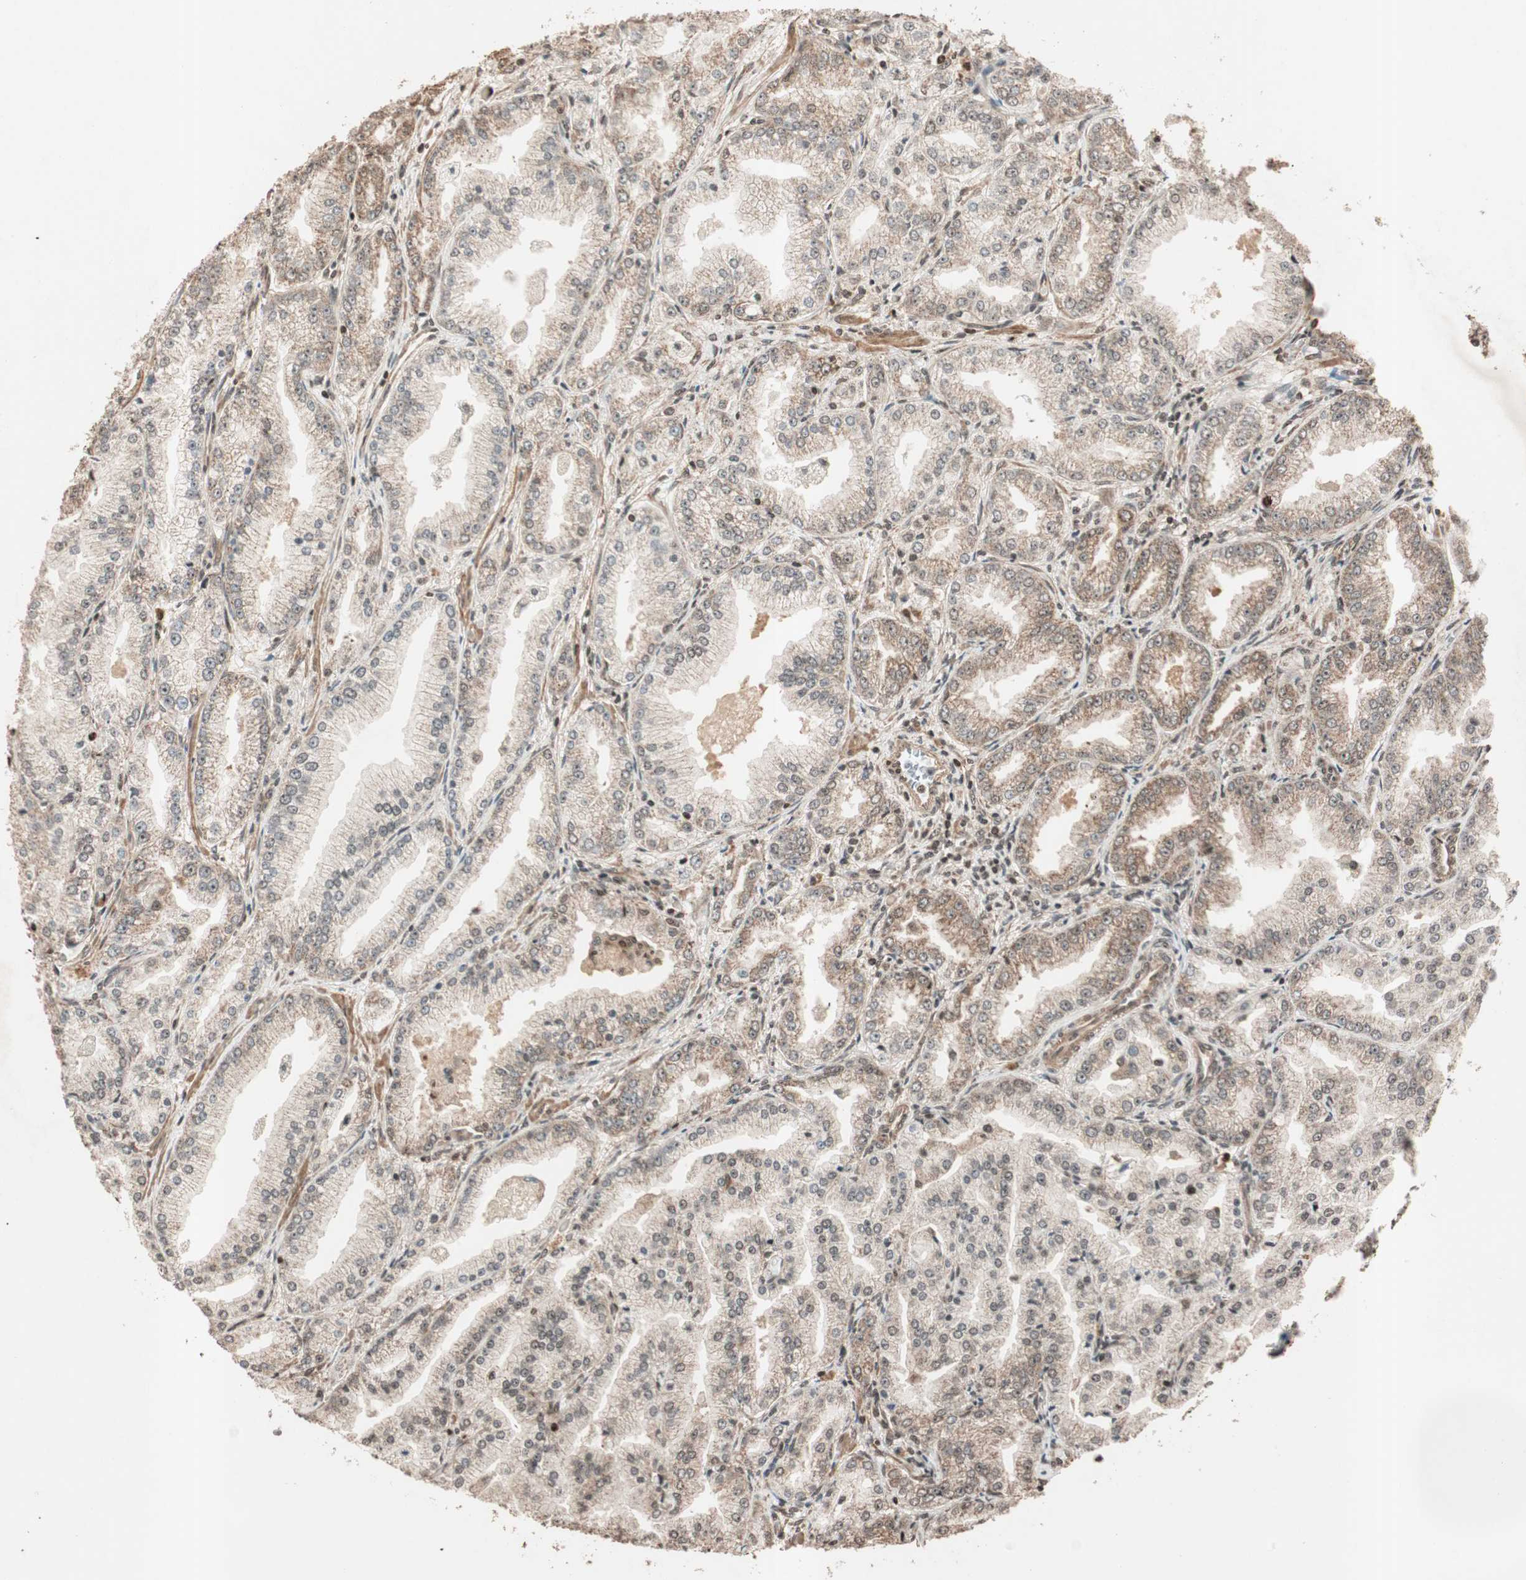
{"staining": {"intensity": "moderate", "quantity": "25%-75%", "location": "cytoplasmic/membranous"}, "tissue": "prostate cancer", "cell_type": "Tumor cells", "image_type": "cancer", "snomed": [{"axis": "morphology", "description": "Adenocarcinoma, High grade"}, {"axis": "topography", "description": "Prostate"}], "caption": "IHC histopathology image of human prostate cancer stained for a protein (brown), which displays medium levels of moderate cytoplasmic/membranous expression in approximately 25%-75% of tumor cells.", "gene": "ALKBH5", "patient": {"sex": "male", "age": 61}}